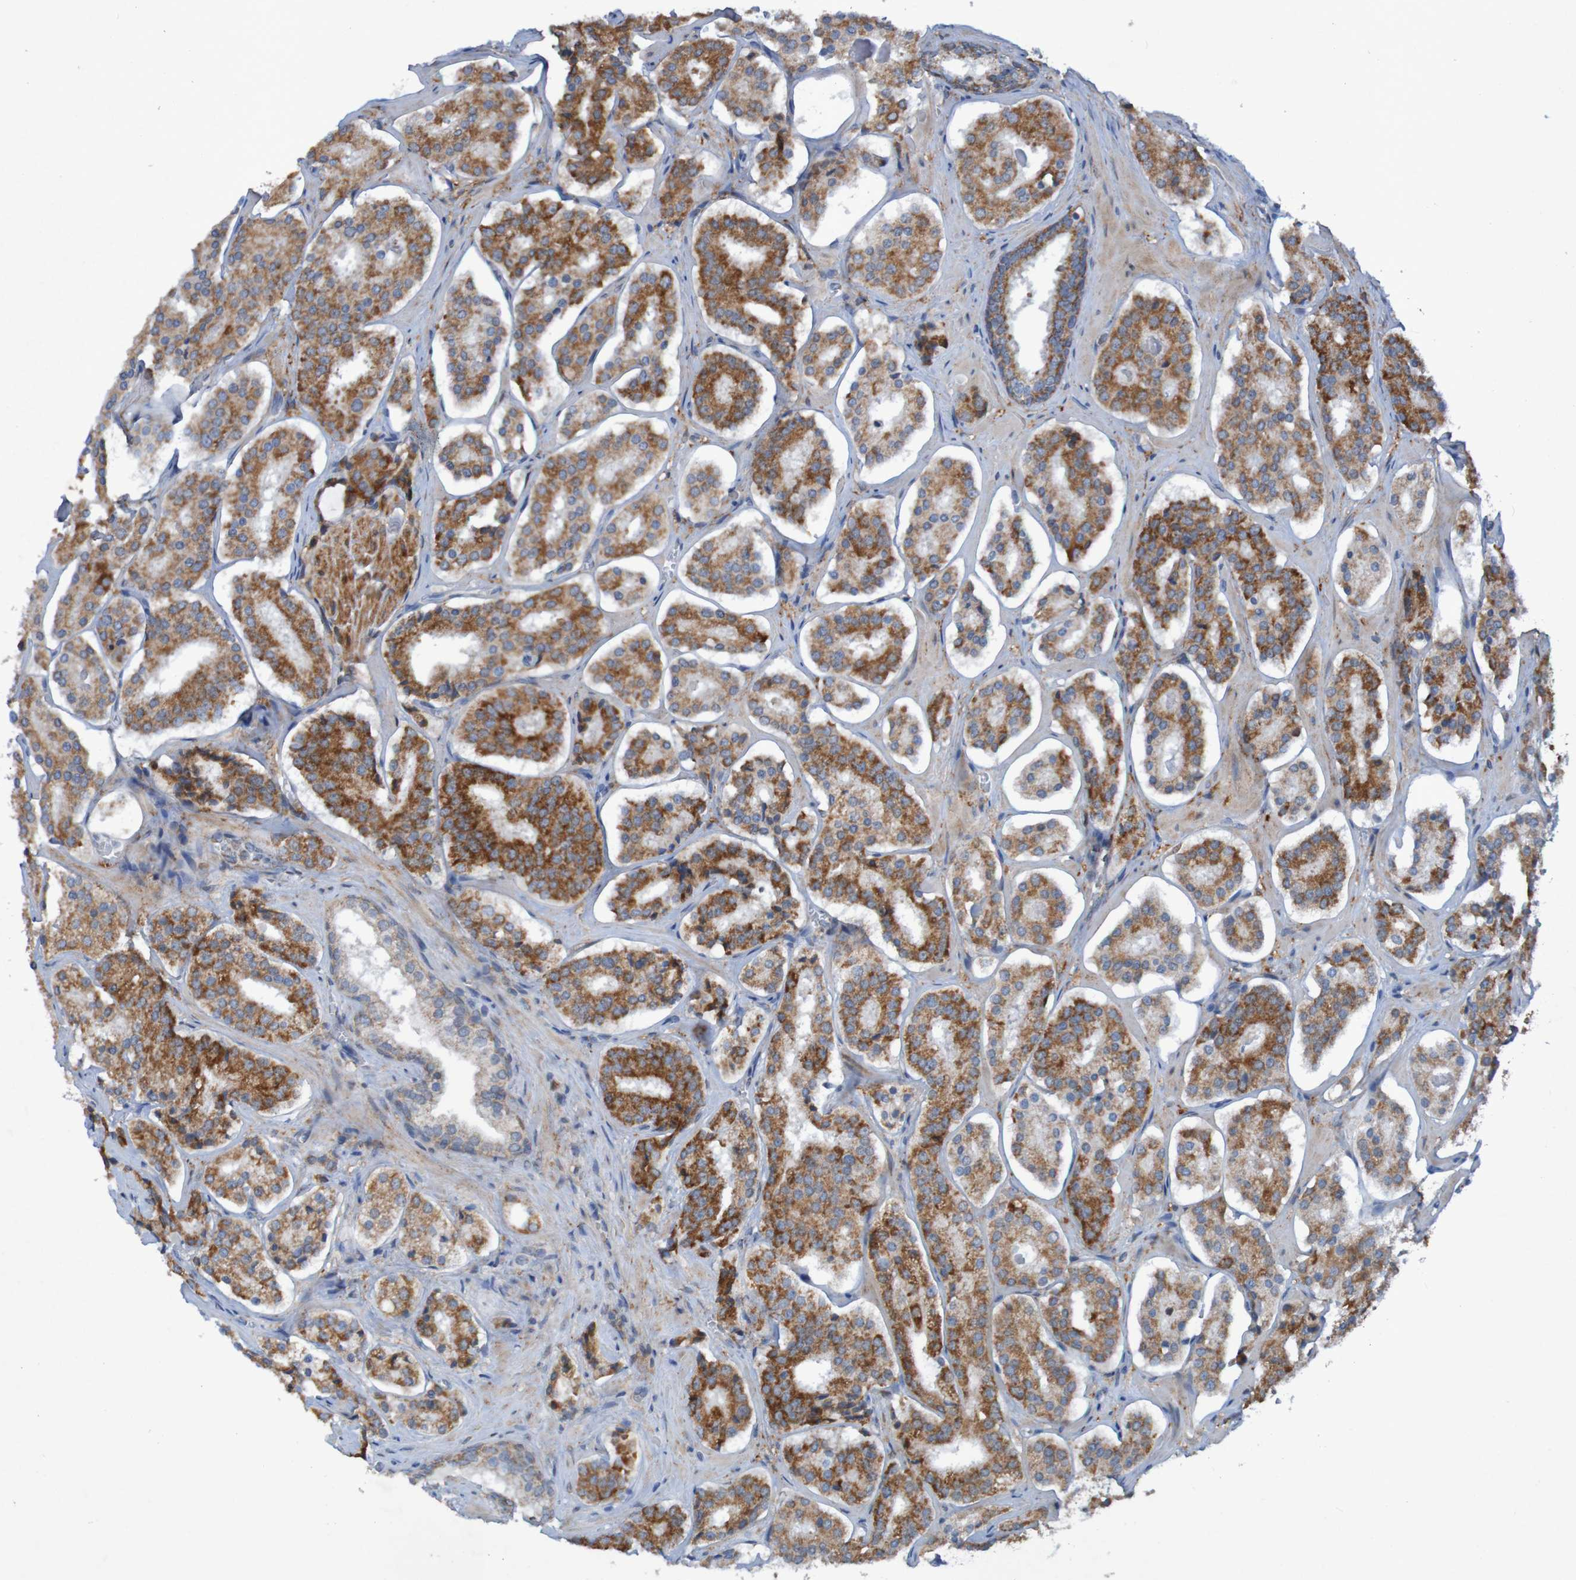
{"staining": {"intensity": "strong", "quantity": "25%-75%", "location": "cytoplasmic/membranous"}, "tissue": "prostate cancer", "cell_type": "Tumor cells", "image_type": "cancer", "snomed": [{"axis": "morphology", "description": "Adenocarcinoma, High grade"}, {"axis": "topography", "description": "Prostate"}], "caption": "This is a photomicrograph of IHC staining of prostate cancer (adenocarcinoma (high-grade)), which shows strong staining in the cytoplasmic/membranous of tumor cells.", "gene": "CCDC51", "patient": {"sex": "male", "age": 60}}